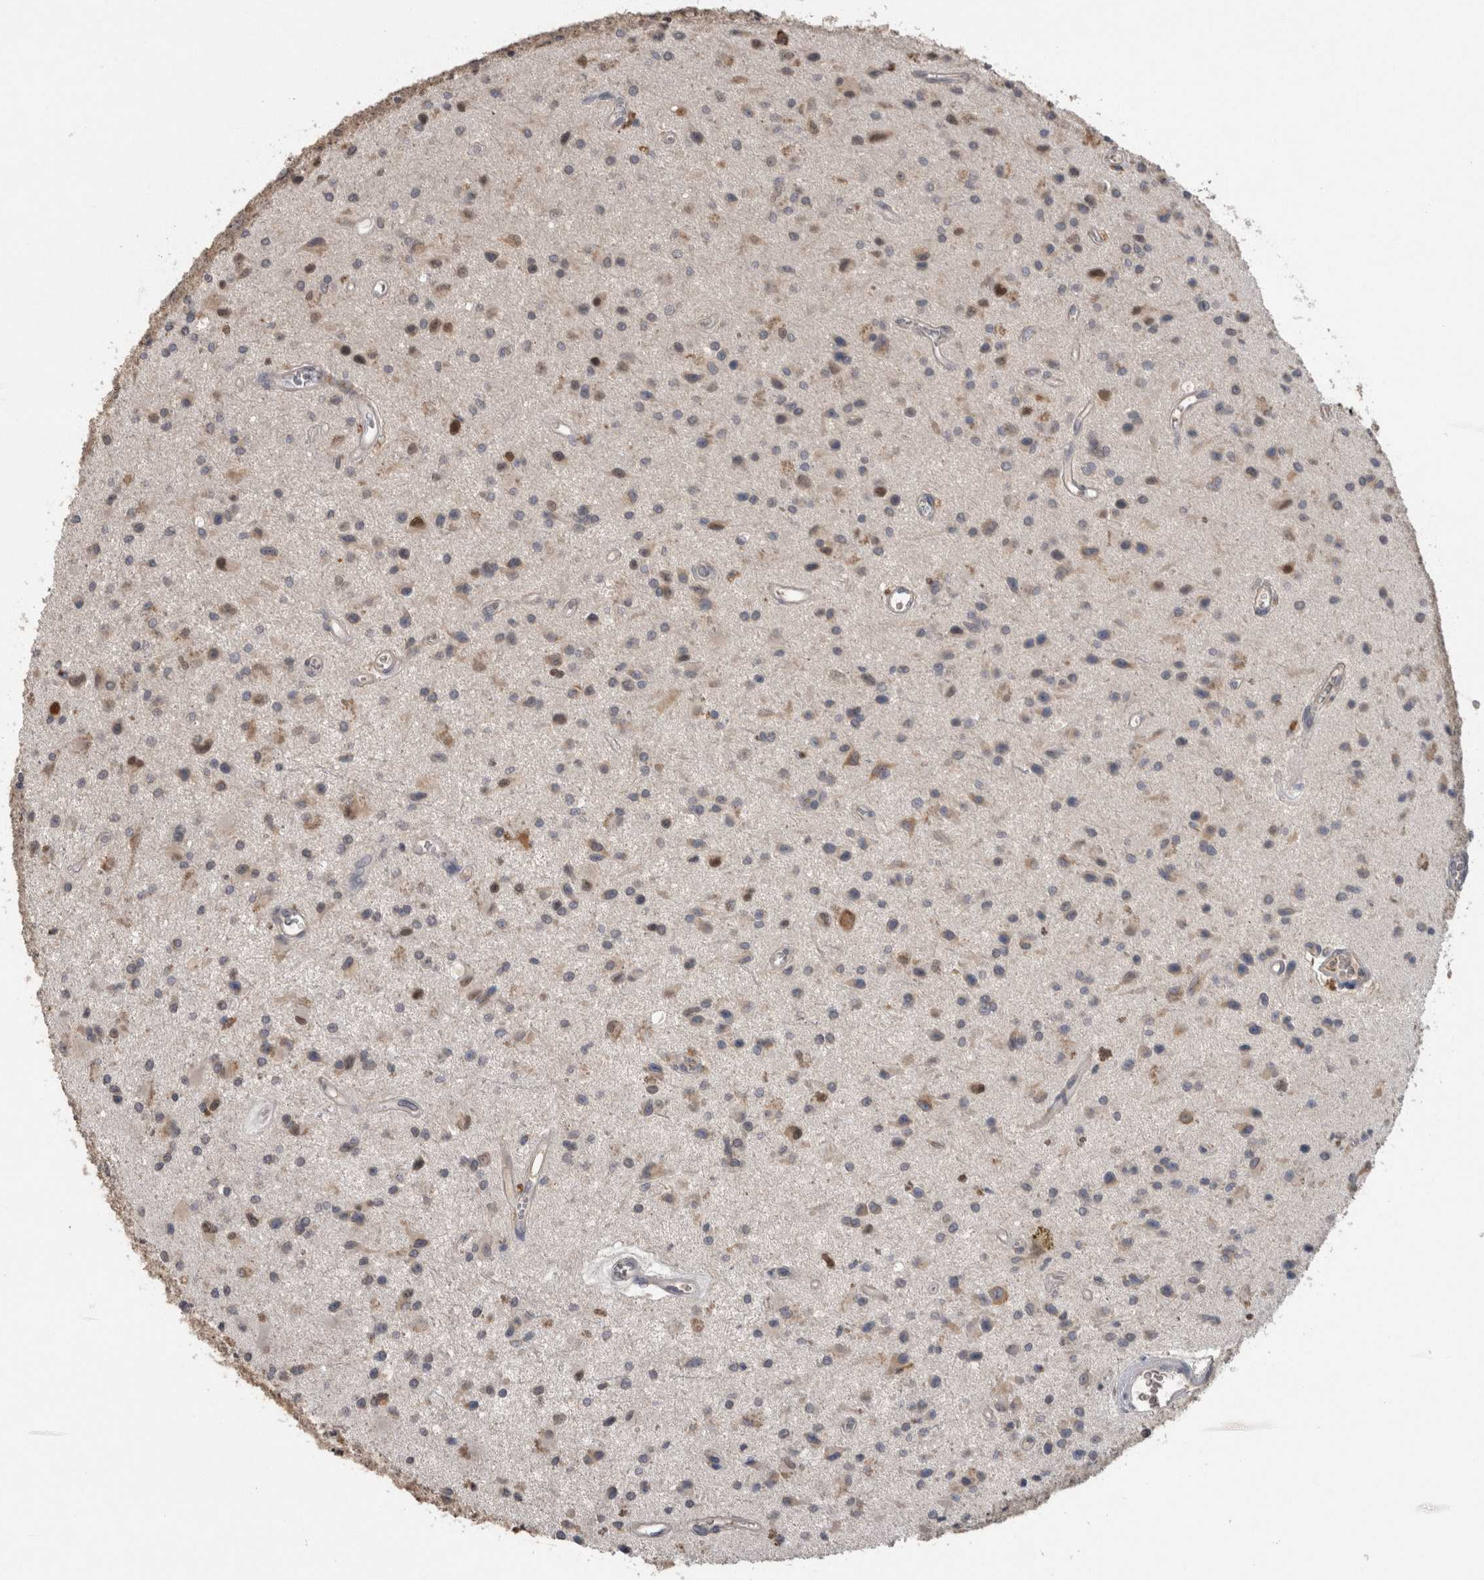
{"staining": {"intensity": "moderate", "quantity": "<25%", "location": "cytoplasmic/membranous,nuclear"}, "tissue": "glioma", "cell_type": "Tumor cells", "image_type": "cancer", "snomed": [{"axis": "morphology", "description": "Glioma, malignant, Low grade"}, {"axis": "topography", "description": "Brain"}], "caption": "About <25% of tumor cells in human glioma exhibit moderate cytoplasmic/membranous and nuclear protein positivity as visualized by brown immunohistochemical staining.", "gene": "ADGRL3", "patient": {"sex": "male", "age": 58}}